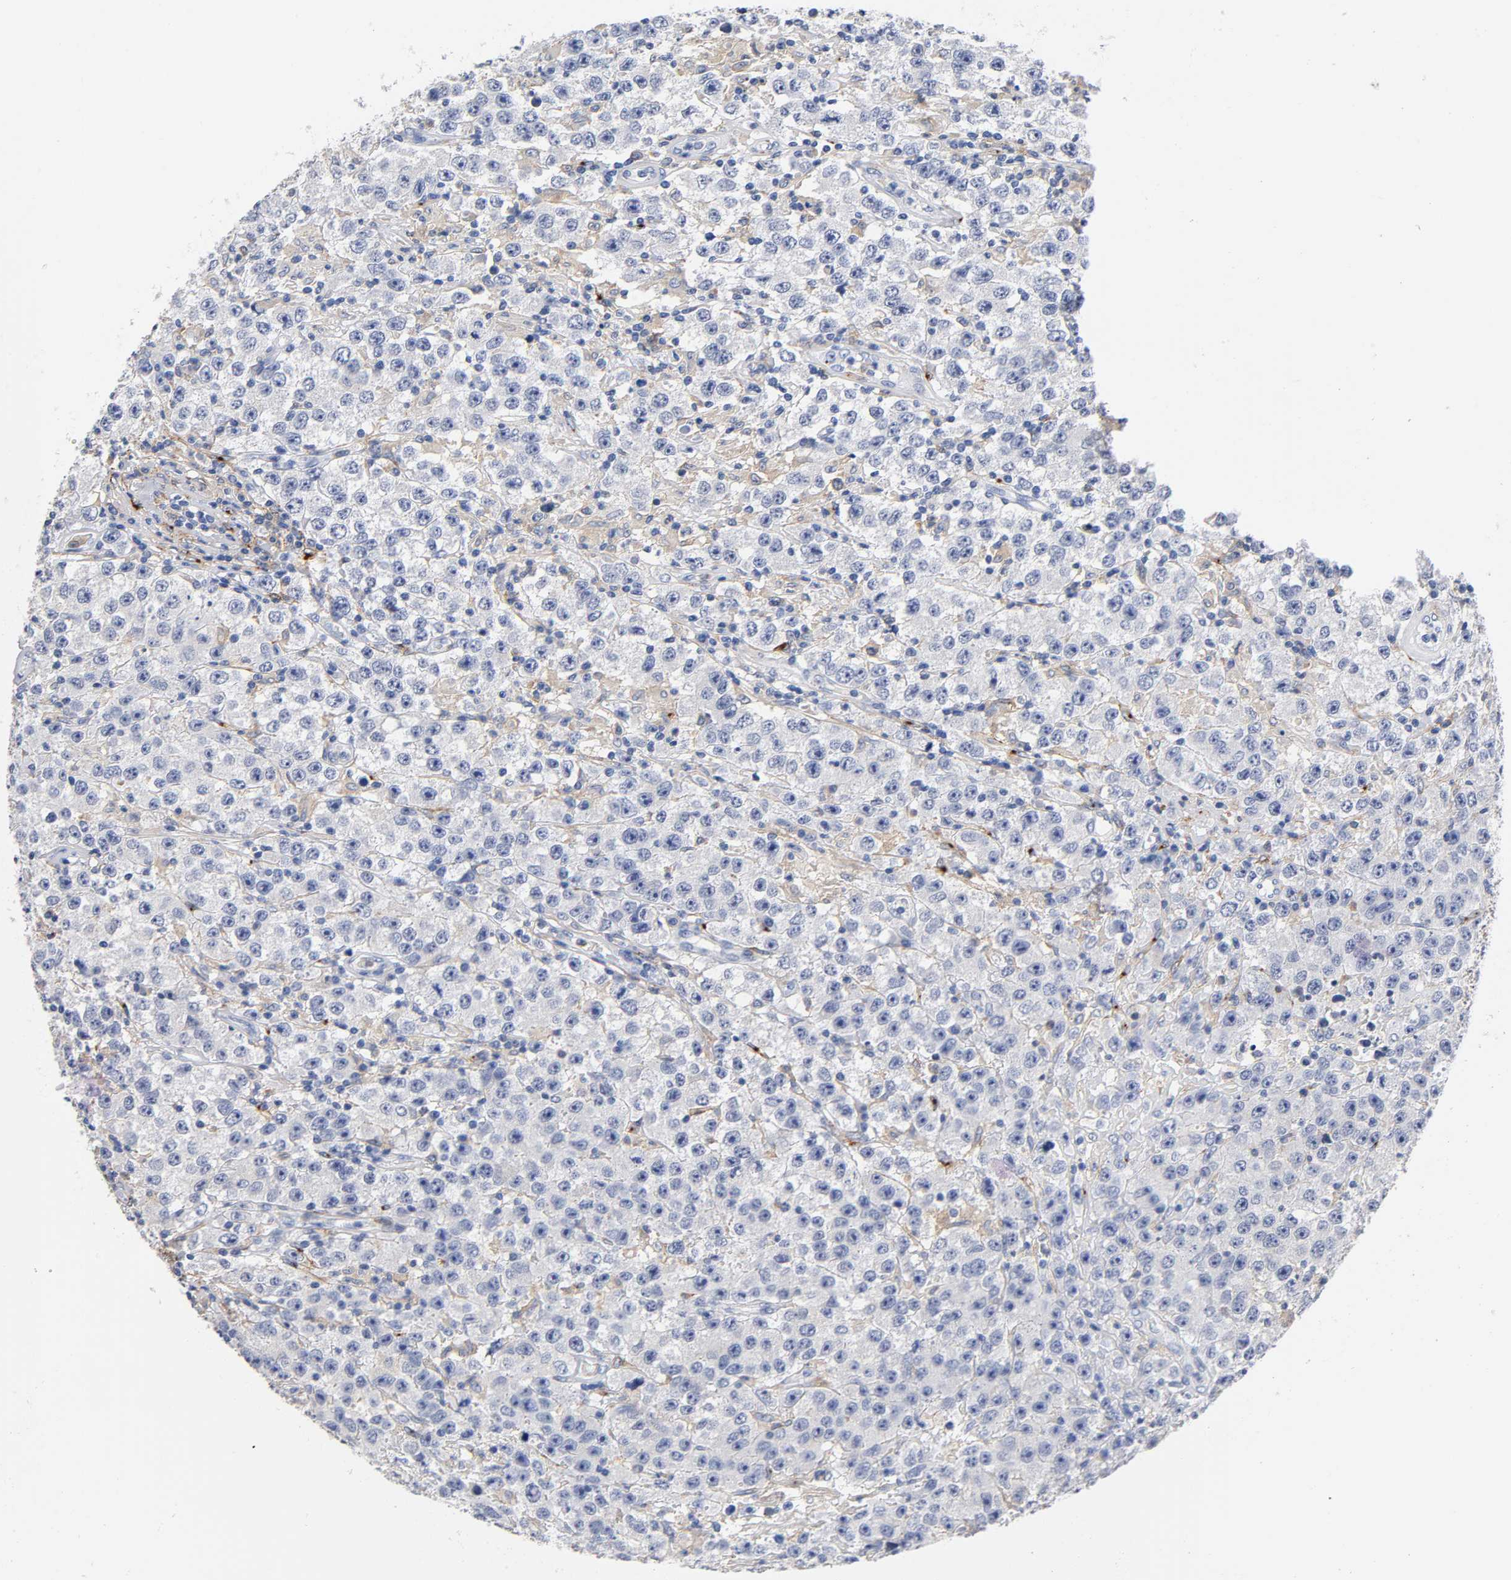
{"staining": {"intensity": "negative", "quantity": "none", "location": "none"}, "tissue": "testis cancer", "cell_type": "Tumor cells", "image_type": "cancer", "snomed": [{"axis": "morphology", "description": "Seminoma, NOS"}, {"axis": "topography", "description": "Testis"}], "caption": "Tumor cells show no significant staining in seminoma (testis).", "gene": "LRP1", "patient": {"sex": "male", "age": 52}}